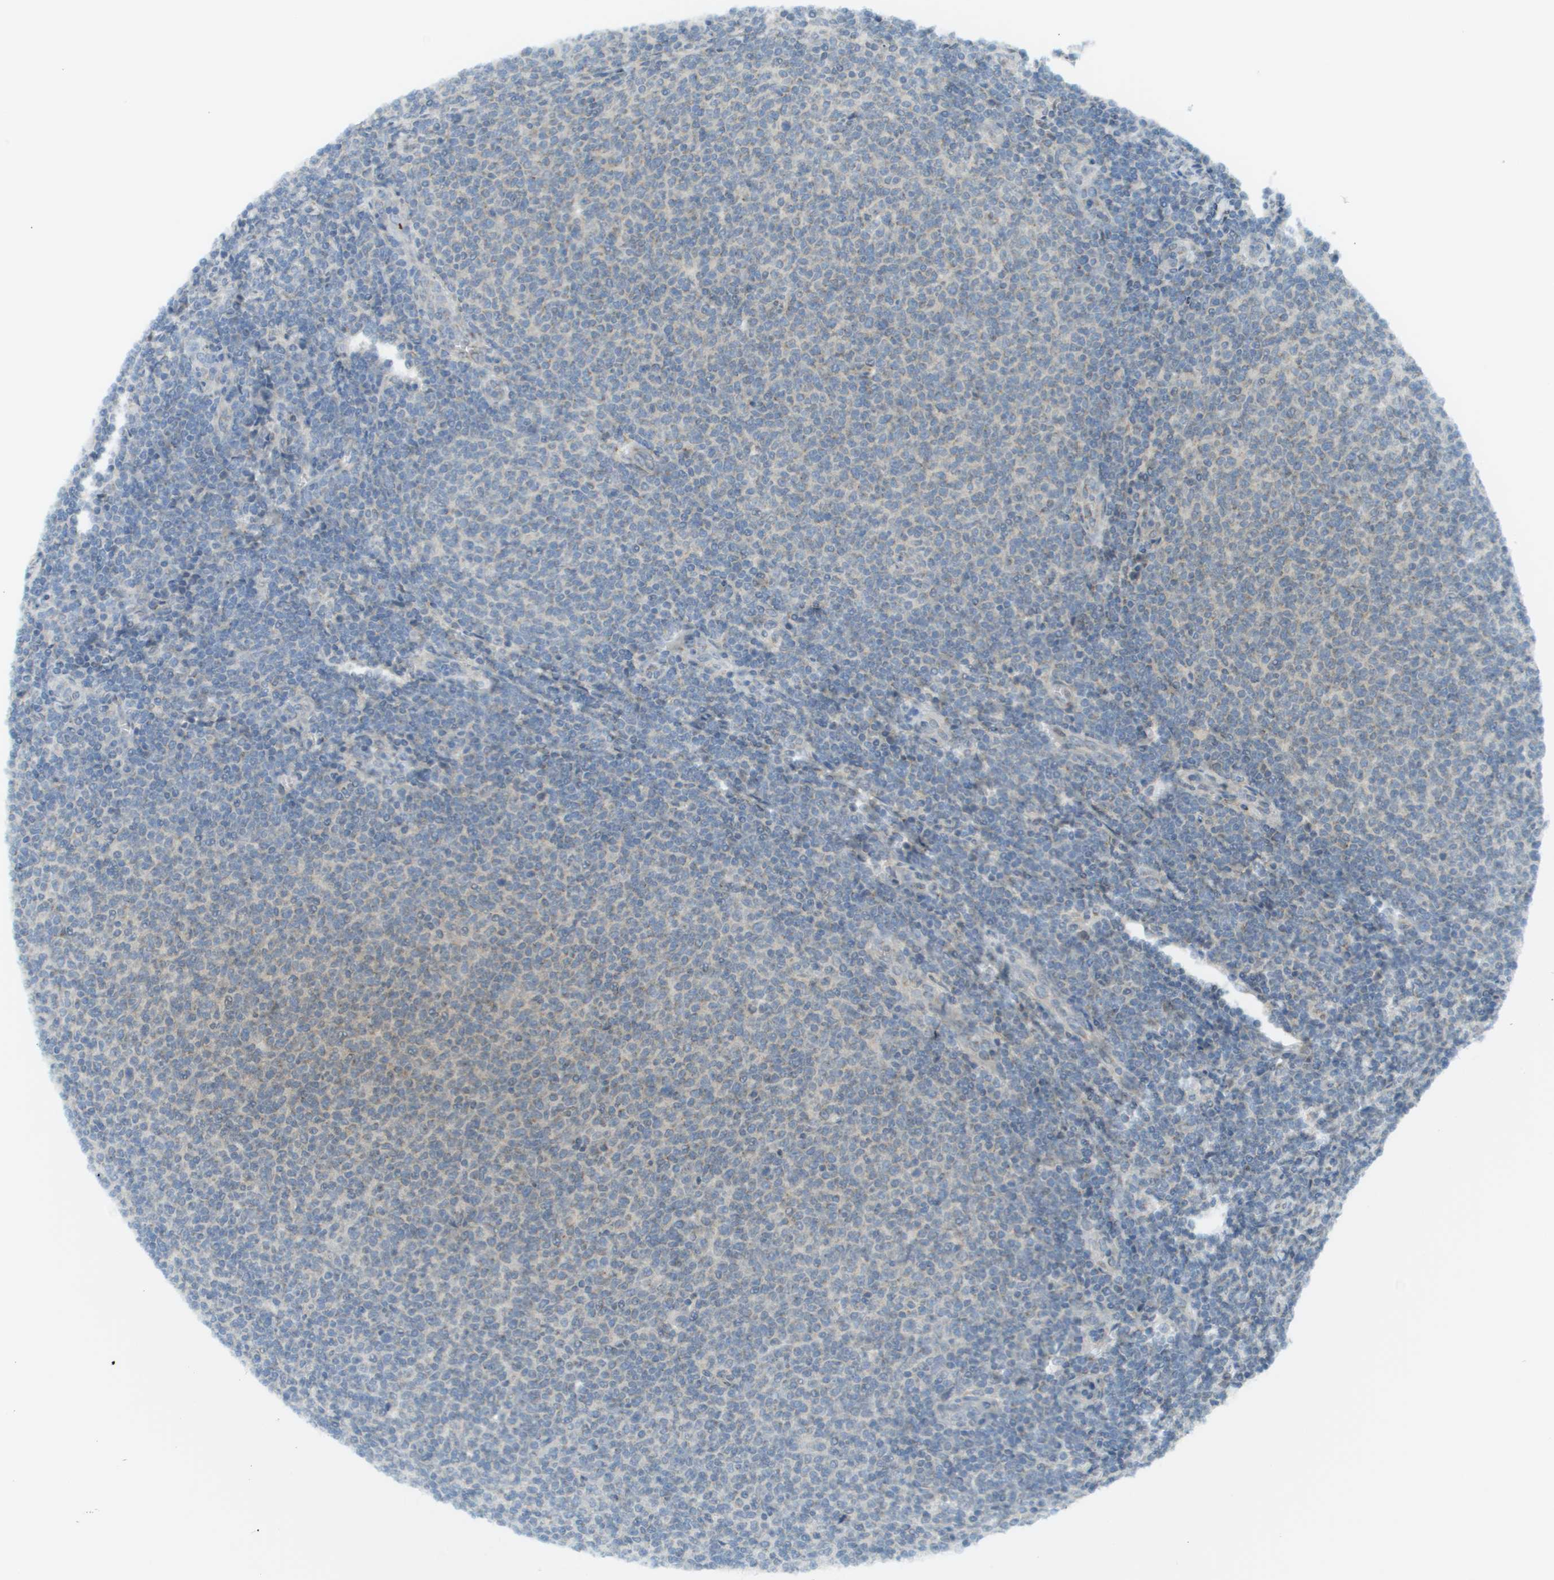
{"staining": {"intensity": "weak", "quantity": "<25%", "location": "cytoplasmic/membranous"}, "tissue": "lymphoma", "cell_type": "Tumor cells", "image_type": "cancer", "snomed": [{"axis": "morphology", "description": "Malignant lymphoma, non-Hodgkin's type, Low grade"}, {"axis": "topography", "description": "Lymph node"}], "caption": "Immunohistochemical staining of malignant lymphoma, non-Hodgkin's type (low-grade) displays no significant expression in tumor cells.", "gene": "EVC", "patient": {"sex": "male", "age": 66}}